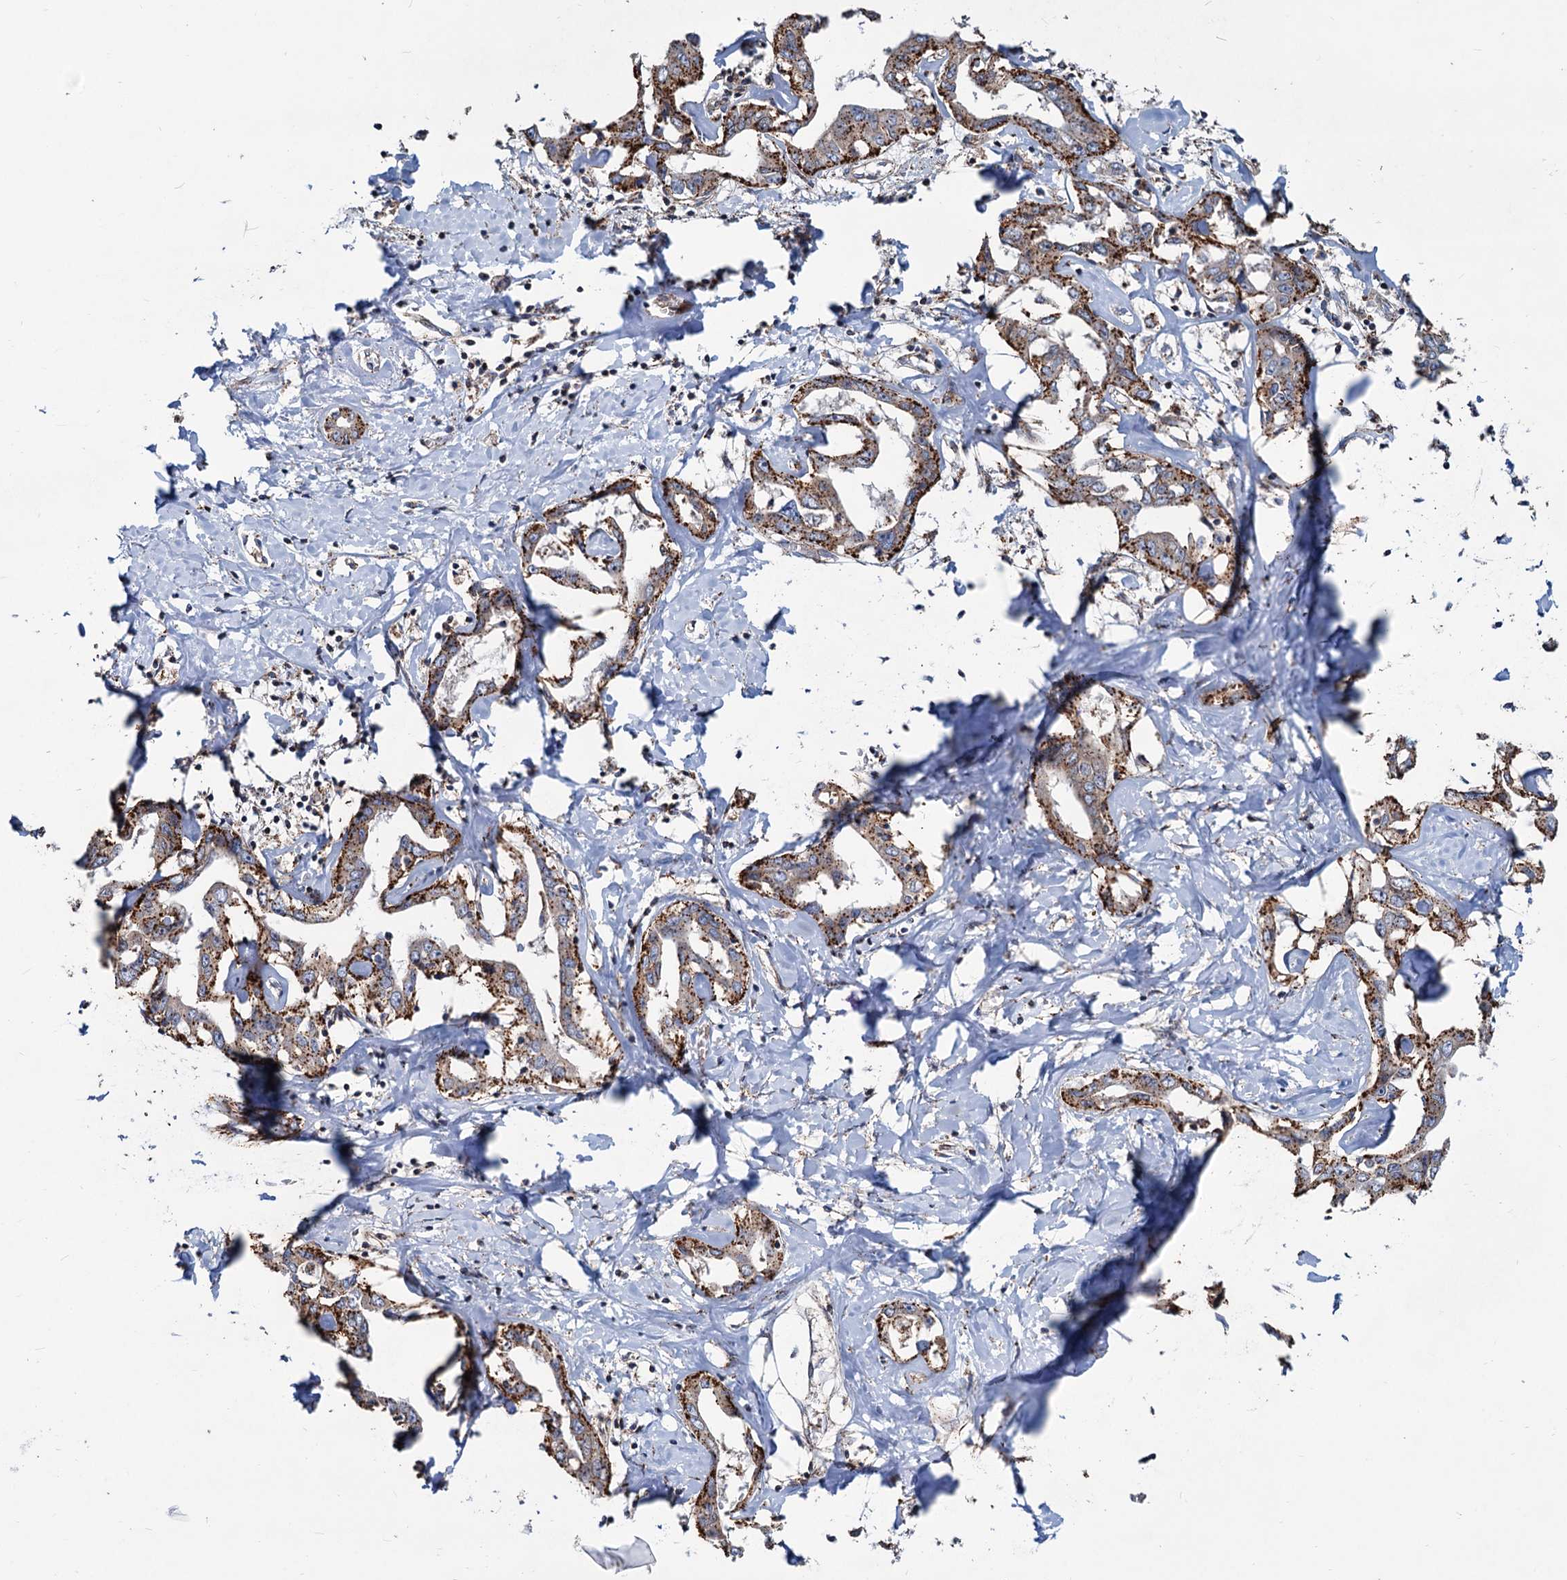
{"staining": {"intensity": "strong", "quantity": ">75%", "location": "cytoplasmic/membranous"}, "tissue": "liver cancer", "cell_type": "Tumor cells", "image_type": "cancer", "snomed": [{"axis": "morphology", "description": "Cholangiocarcinoma"}, {"axis": "topography", "description": "Liver"}], "caption": "Liver cholangiocarcinoma stained with a protein marker exhibits strong staining in tumor cells.", "gene": "PSEN1", "patient": {"sex": "male", "age": 59}}